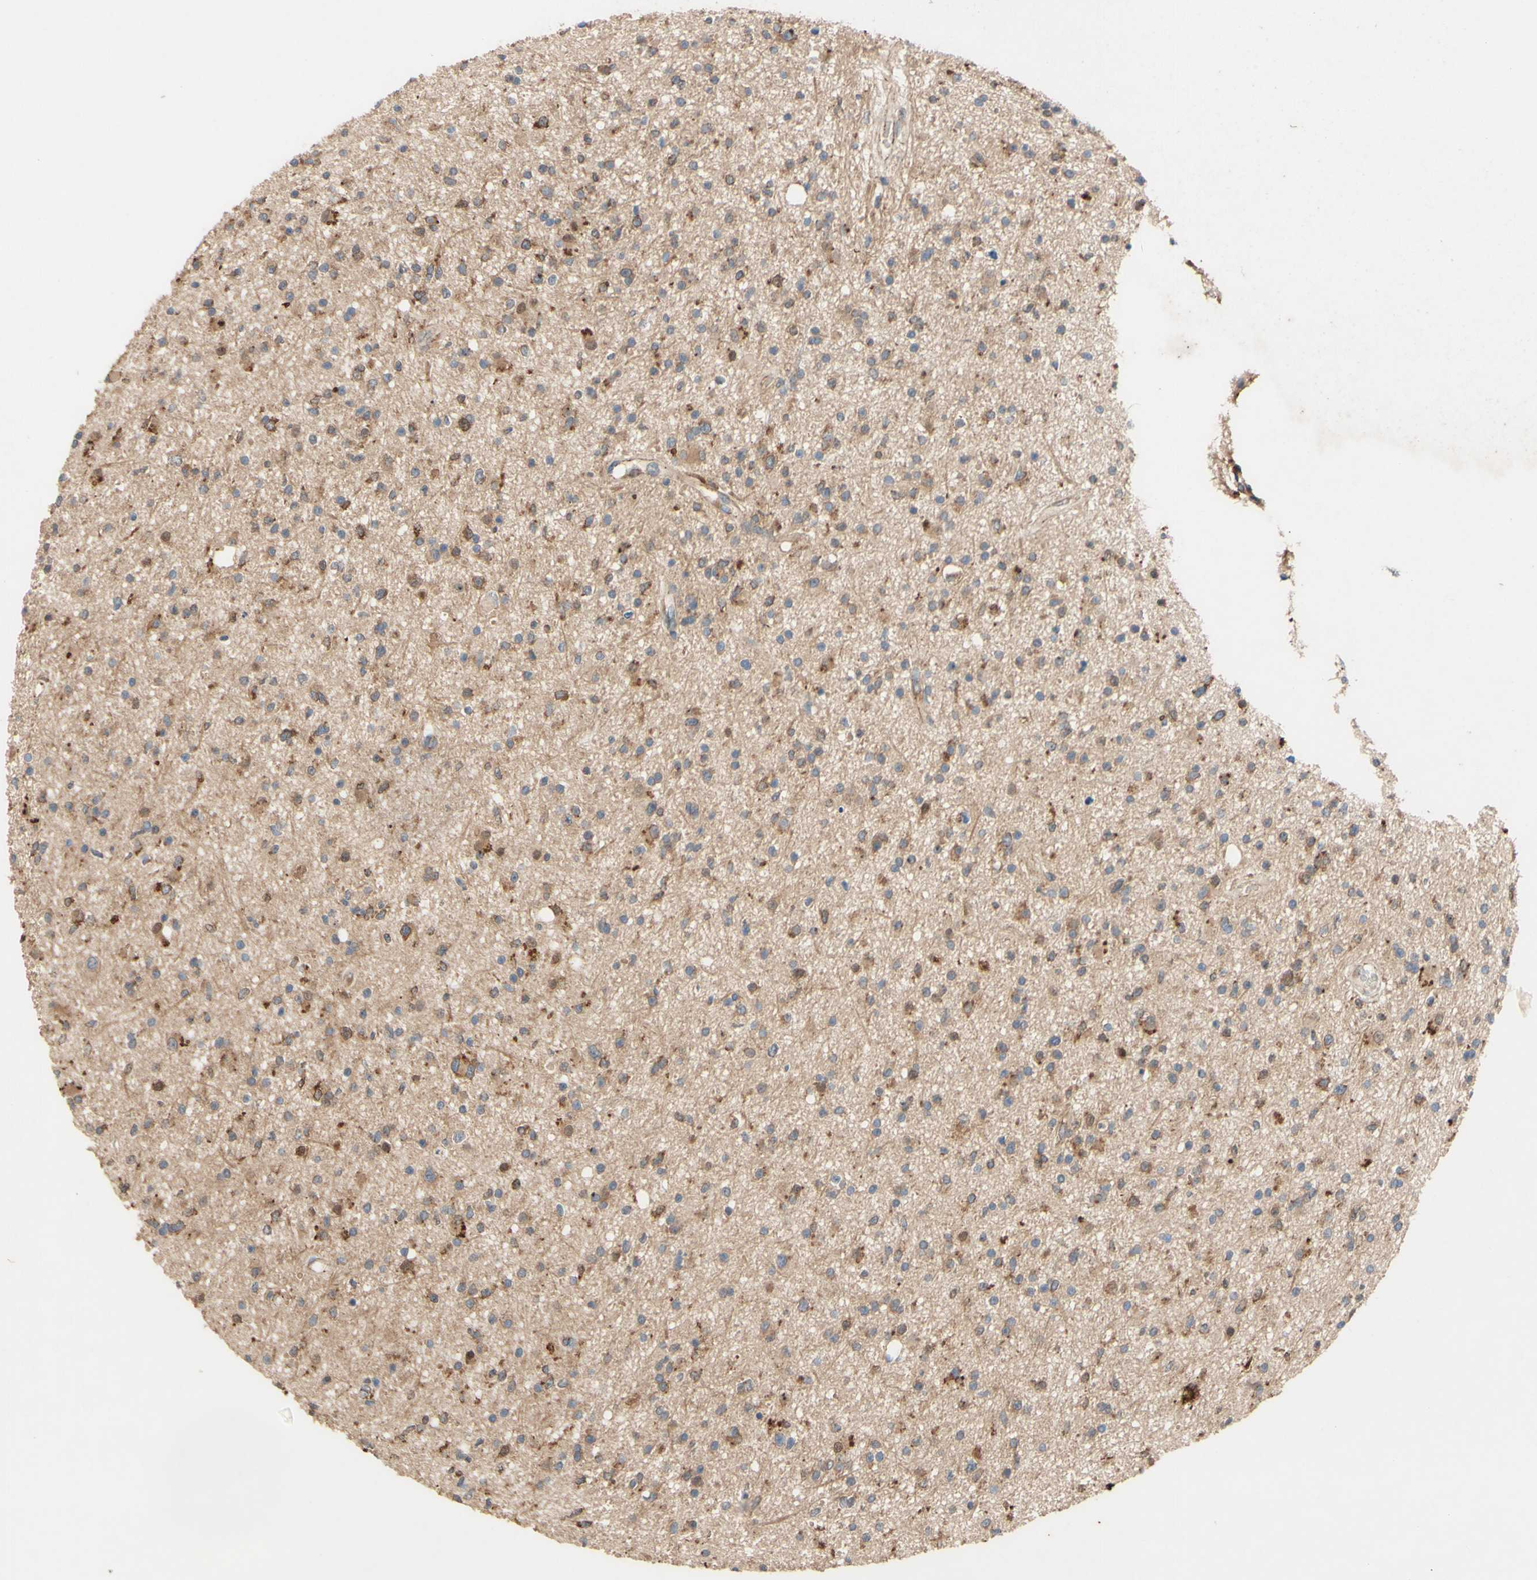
{"staining": {"intensity": "moderate", "quantity": "25%-75%", "location": "cytoplasmic/membranous"}, "tissue": "glioma", "cell_type": "Tumor cells", "image_type": "cancer", "snomed": [{"axis": "morphology", "description": "Glioma, malignant, High grade"}, {"axis": "topography", "description": "Brain"}], "caption": "Malignant high-grade glioma was stained to show a protein in brown. There is medium levels of moderate cytoplasmic/membranous positivity in about 25%-75% of tumor cells.", "gene": "PDGFB", "patient": {"sex": "male", "age": 33}}